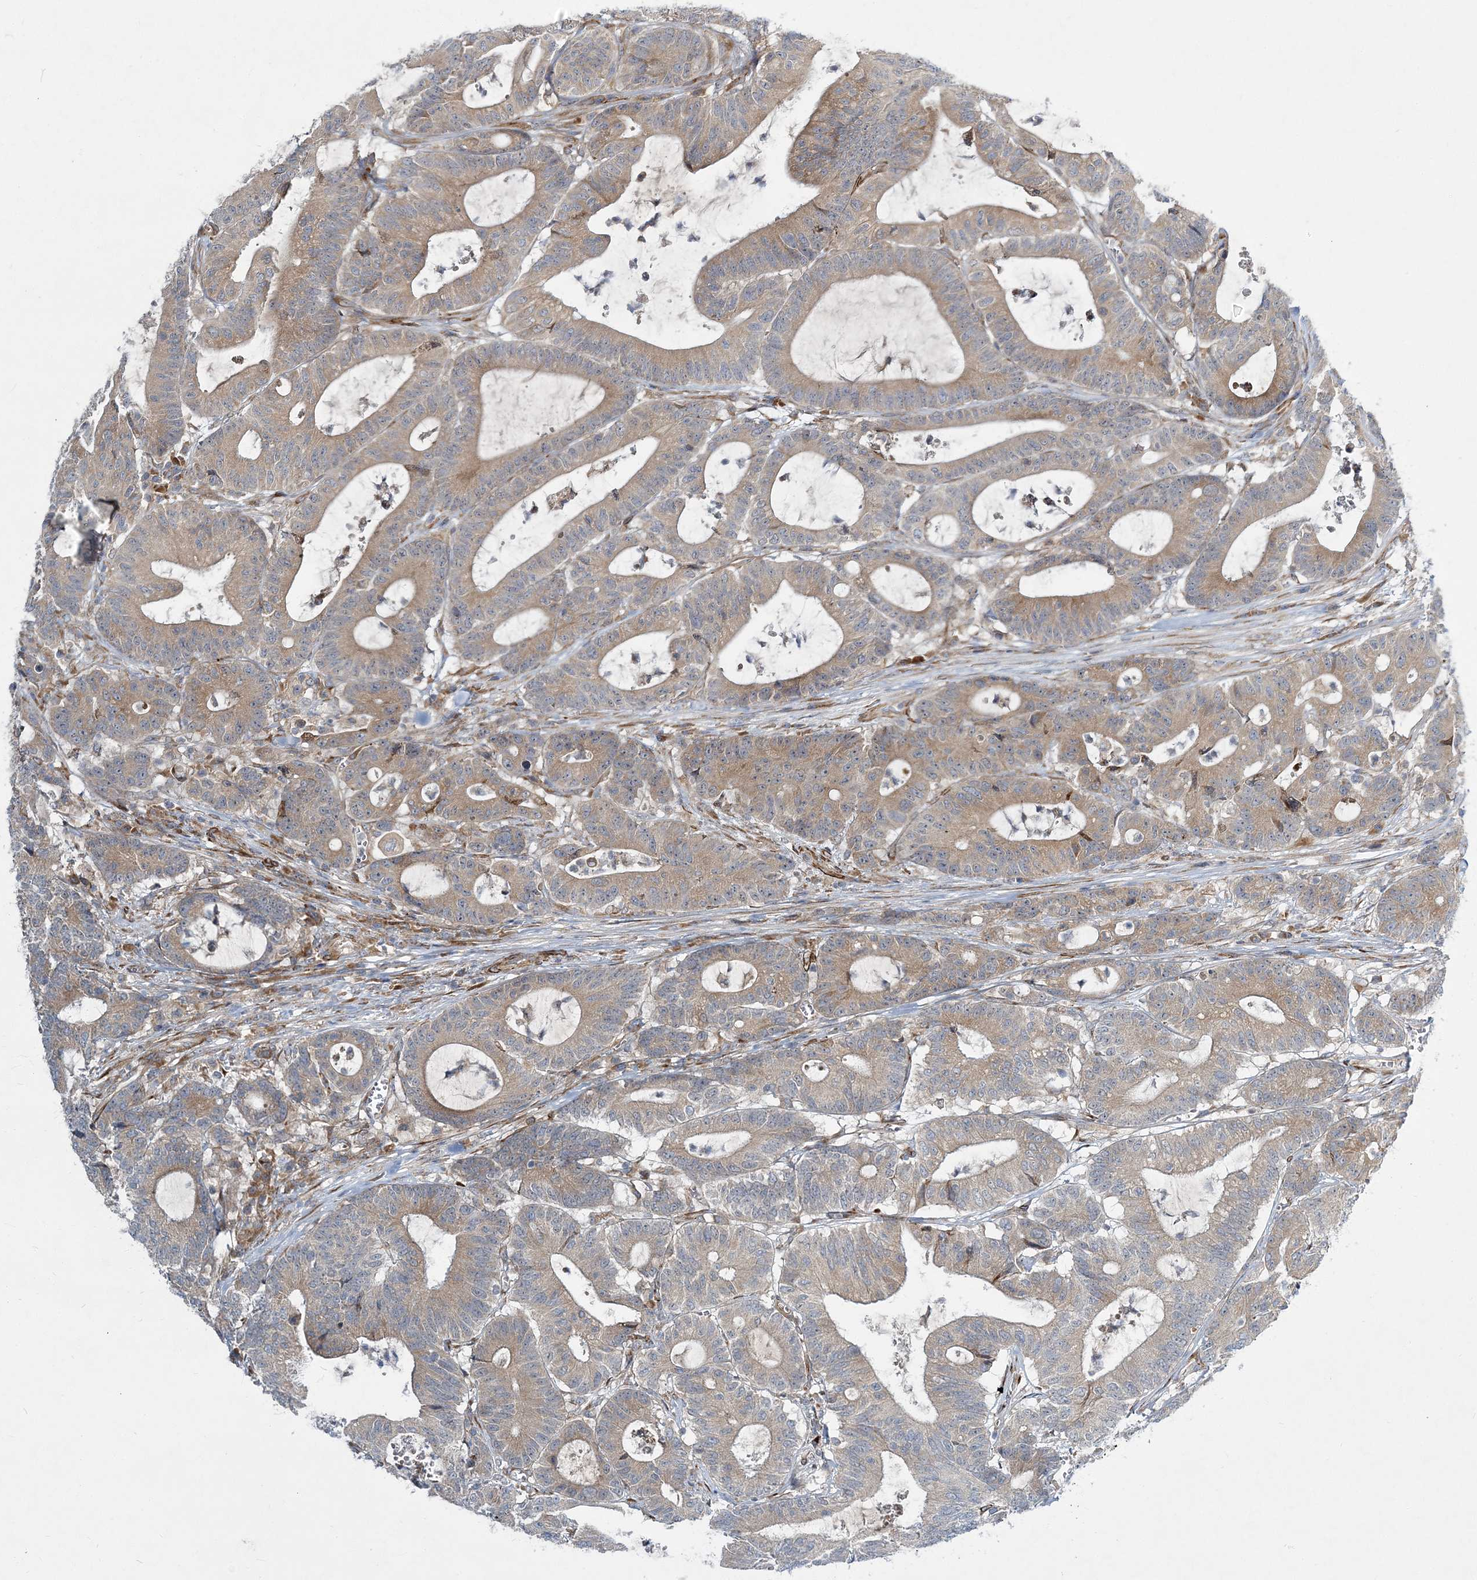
{"staining": {"intensity": "weak", "quantity": ">75%", "location": "cytoplasmic/membranous"}, "tissue": "colorectal cancer", "cell_type": "Tumor cells", "image_type": "cancer", "snomed": [{"axis": "morphology", "description": "Adenocarcinoma, NOS"}, {"axis": "topography", "description": "Colon"}], "caption": "Immunohistochemistry micrograph of adenocarcinoma (colorectal) stained for a protein (brown), which exhibits low levels of weak cytoplasmic/membranous expression in about >75% of tumor cells.", "gene": "NBAS", "patient": {"sex": "female", "age": 84}}